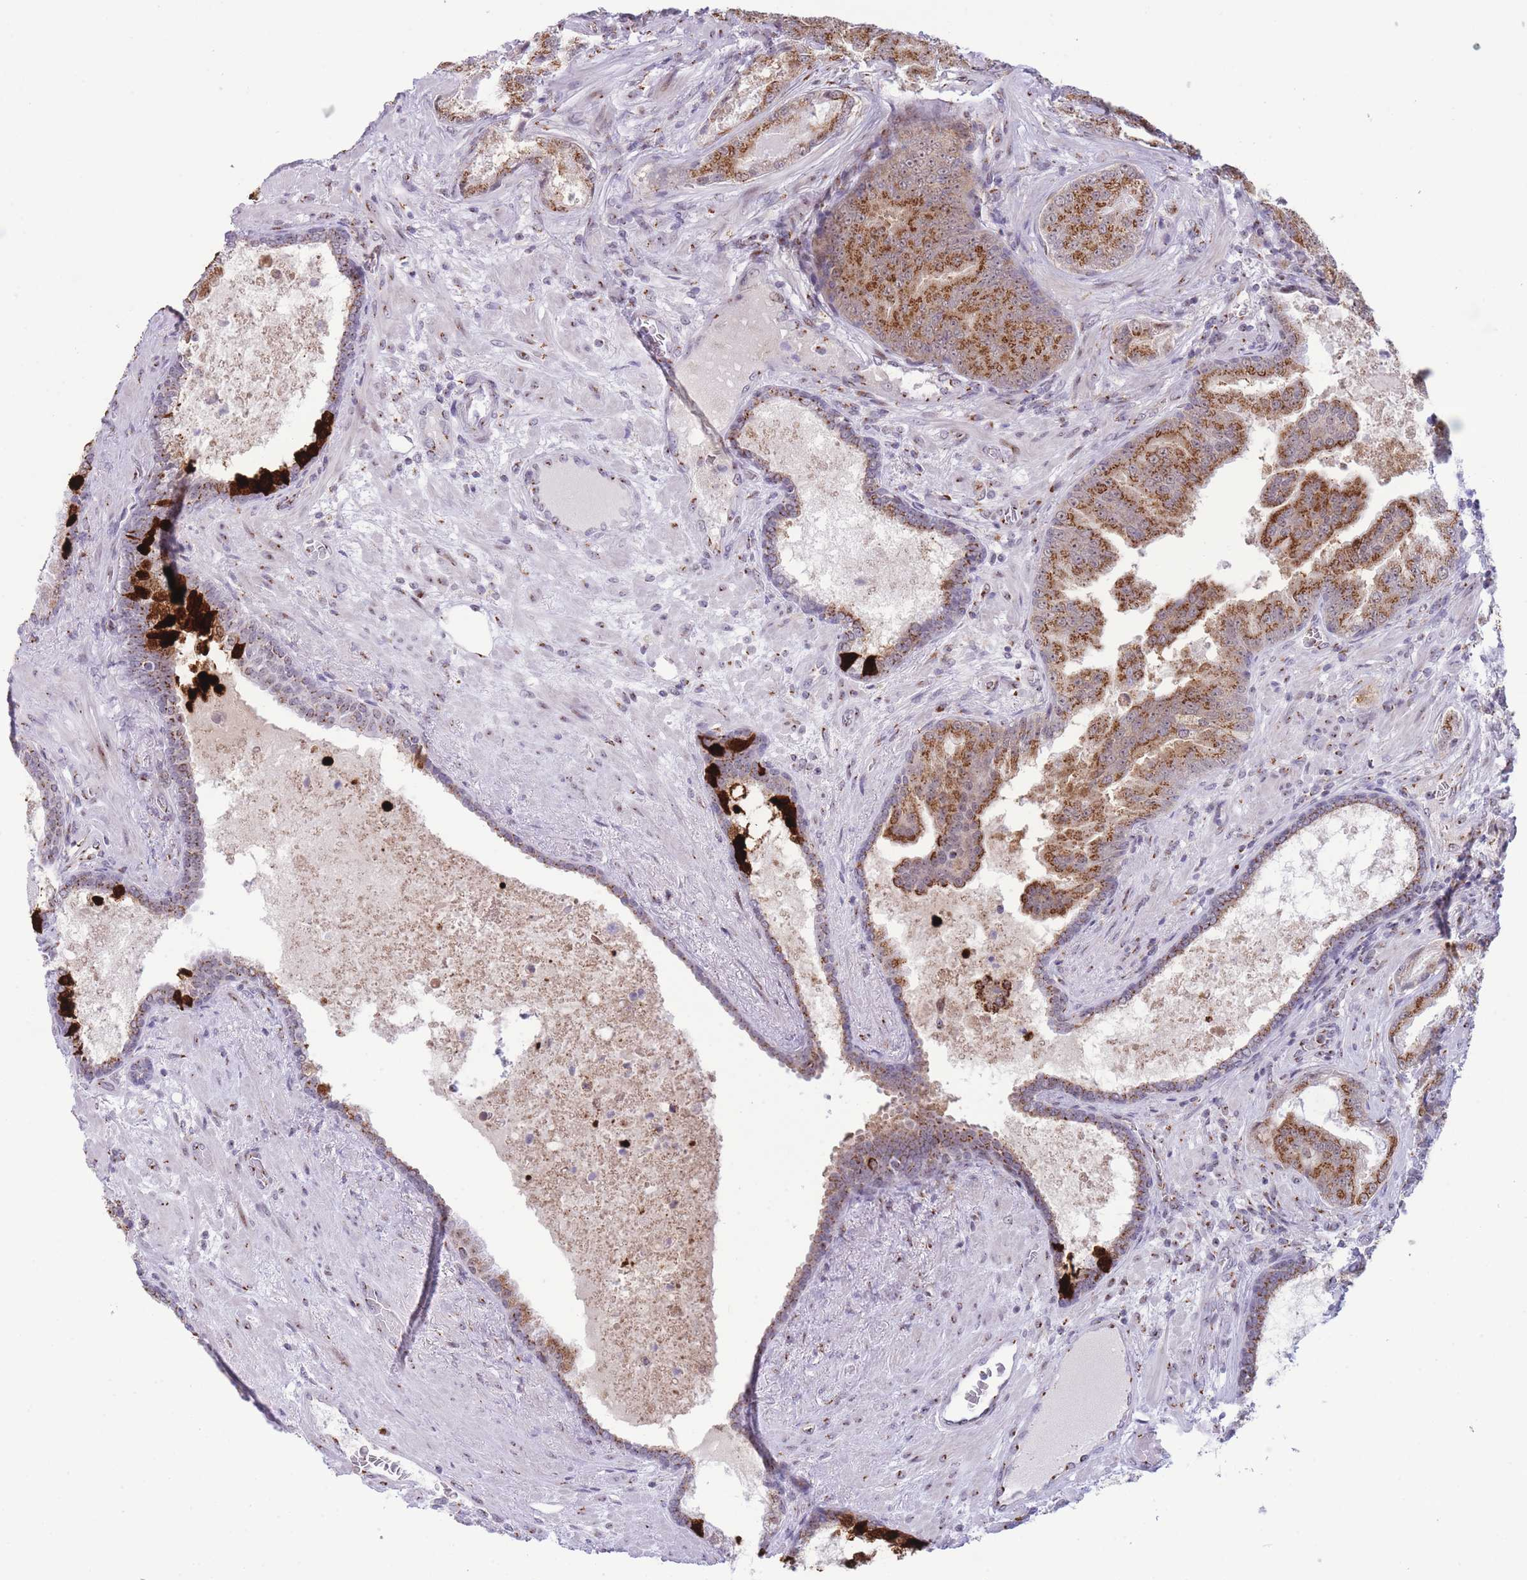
{"staining": {"intensity": "strong", "quantity": ">75%", "location": "cytoplasmic/membranous"}, "tissue": "prostate cancer", "cell_type": "Tumor cells", "image_type": "cancer", "snomed": [{"axis": "morphology", "description": "Adenocarcinoma, High grade"}, {"axis": "topography", "description": "Prostate"}], "caption": "Protein staining of adenocarcinoma (high-grade) (prostate) tissue exhibits strong cytoplasmic/membranous positivity in about >75% of tumor cells.", "gene": "INO80C", "patient": {"sex": "male", "age": 68}}